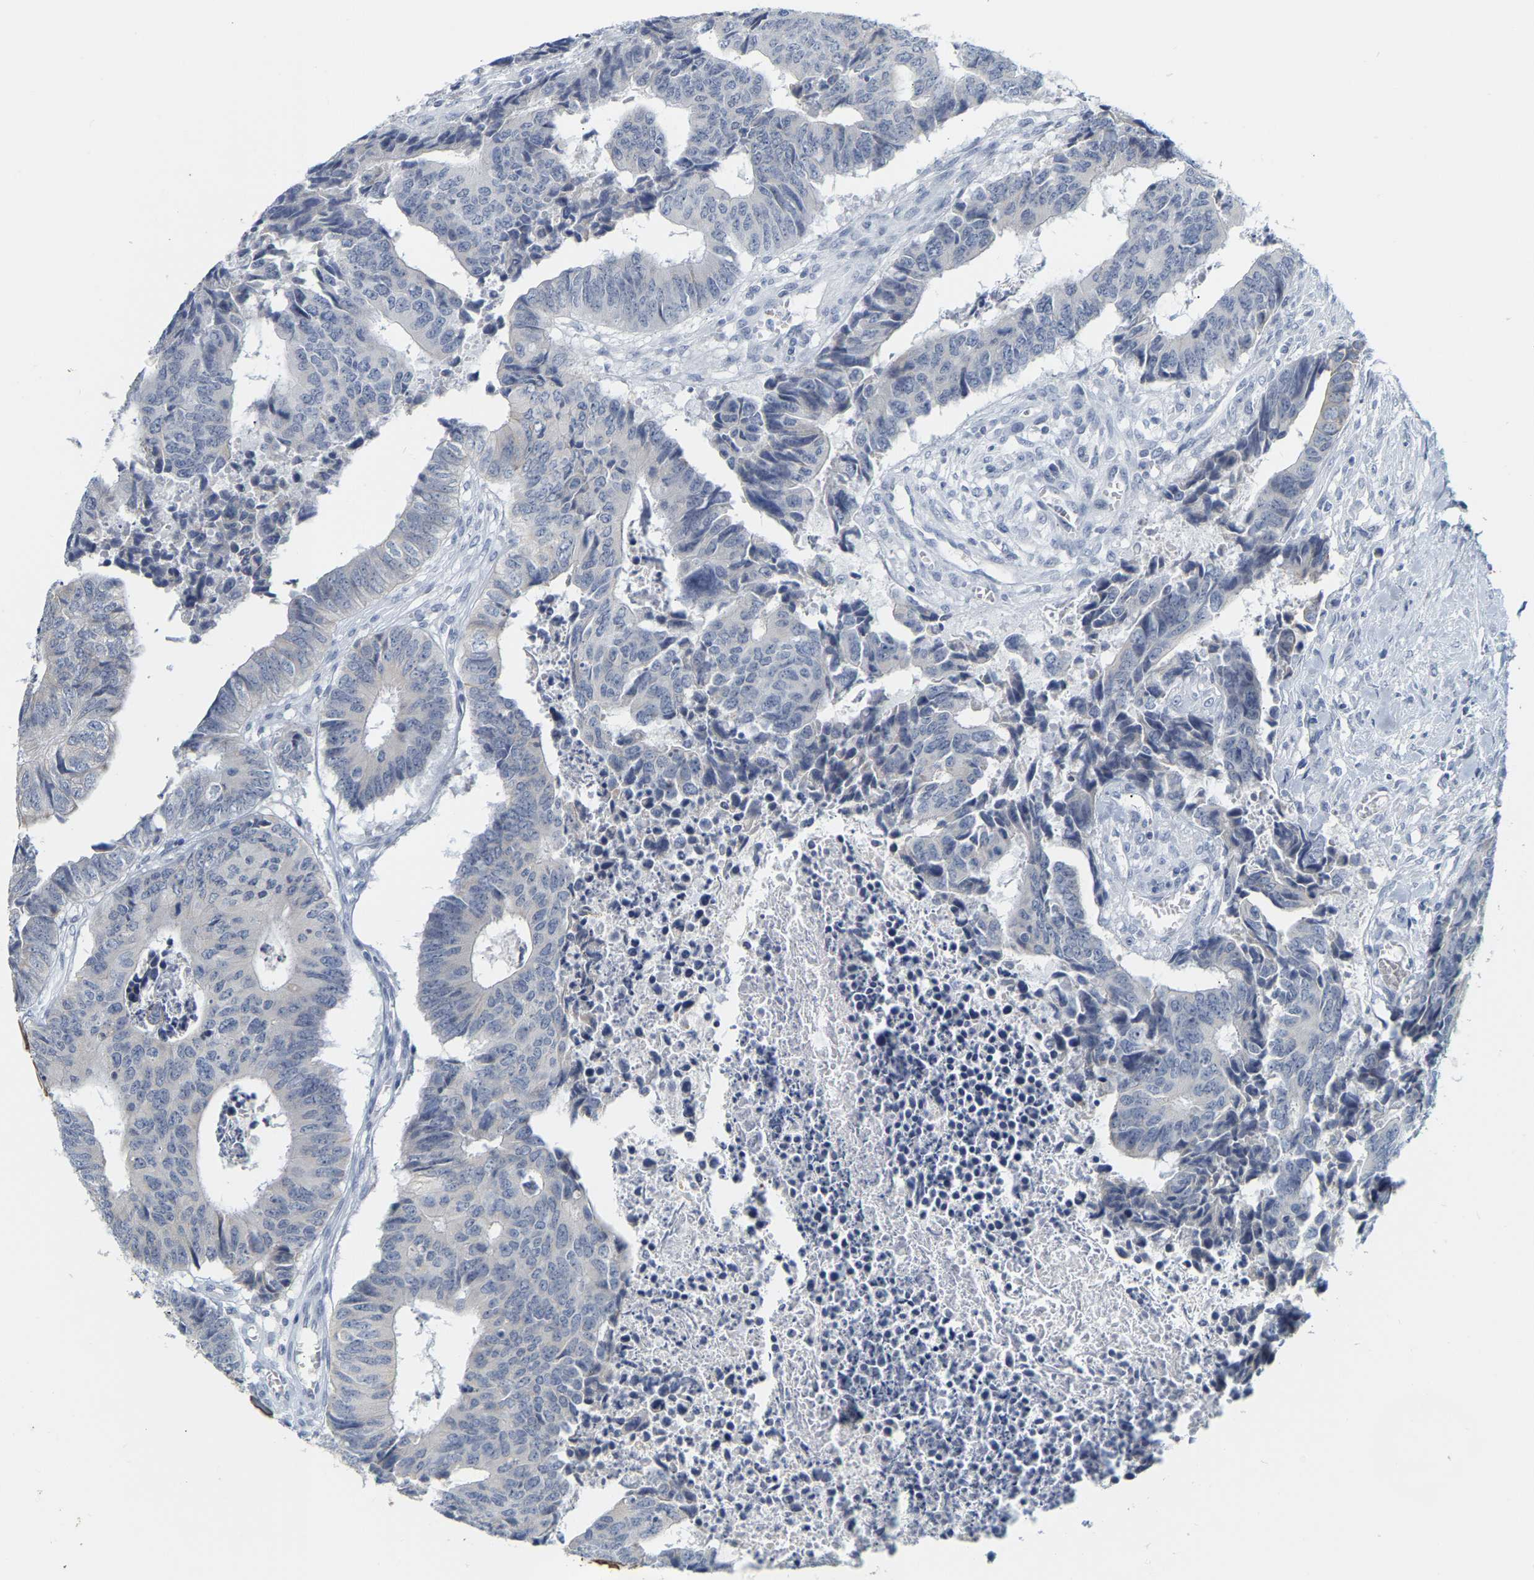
{"staining": {"intensity": "negative", "quantity": "none", "location": "none"}, "tissue": "colorectal cancer", "cell_type": "Tumor cells", "image_type": "cancer", "snomed": [{"axis": "morphology", "description": "Adenocarcinoma, NOS"}, {"axis": "topography", "description": "Rectum"}], "caption": "Human colorectal cancer (adenocarcinoma) stained for a protein using immunohistochemistry (IHC) displays no staining in tumor cells.", "gene": "KRT76", "patient": {"sex": "male", "age": 84}}